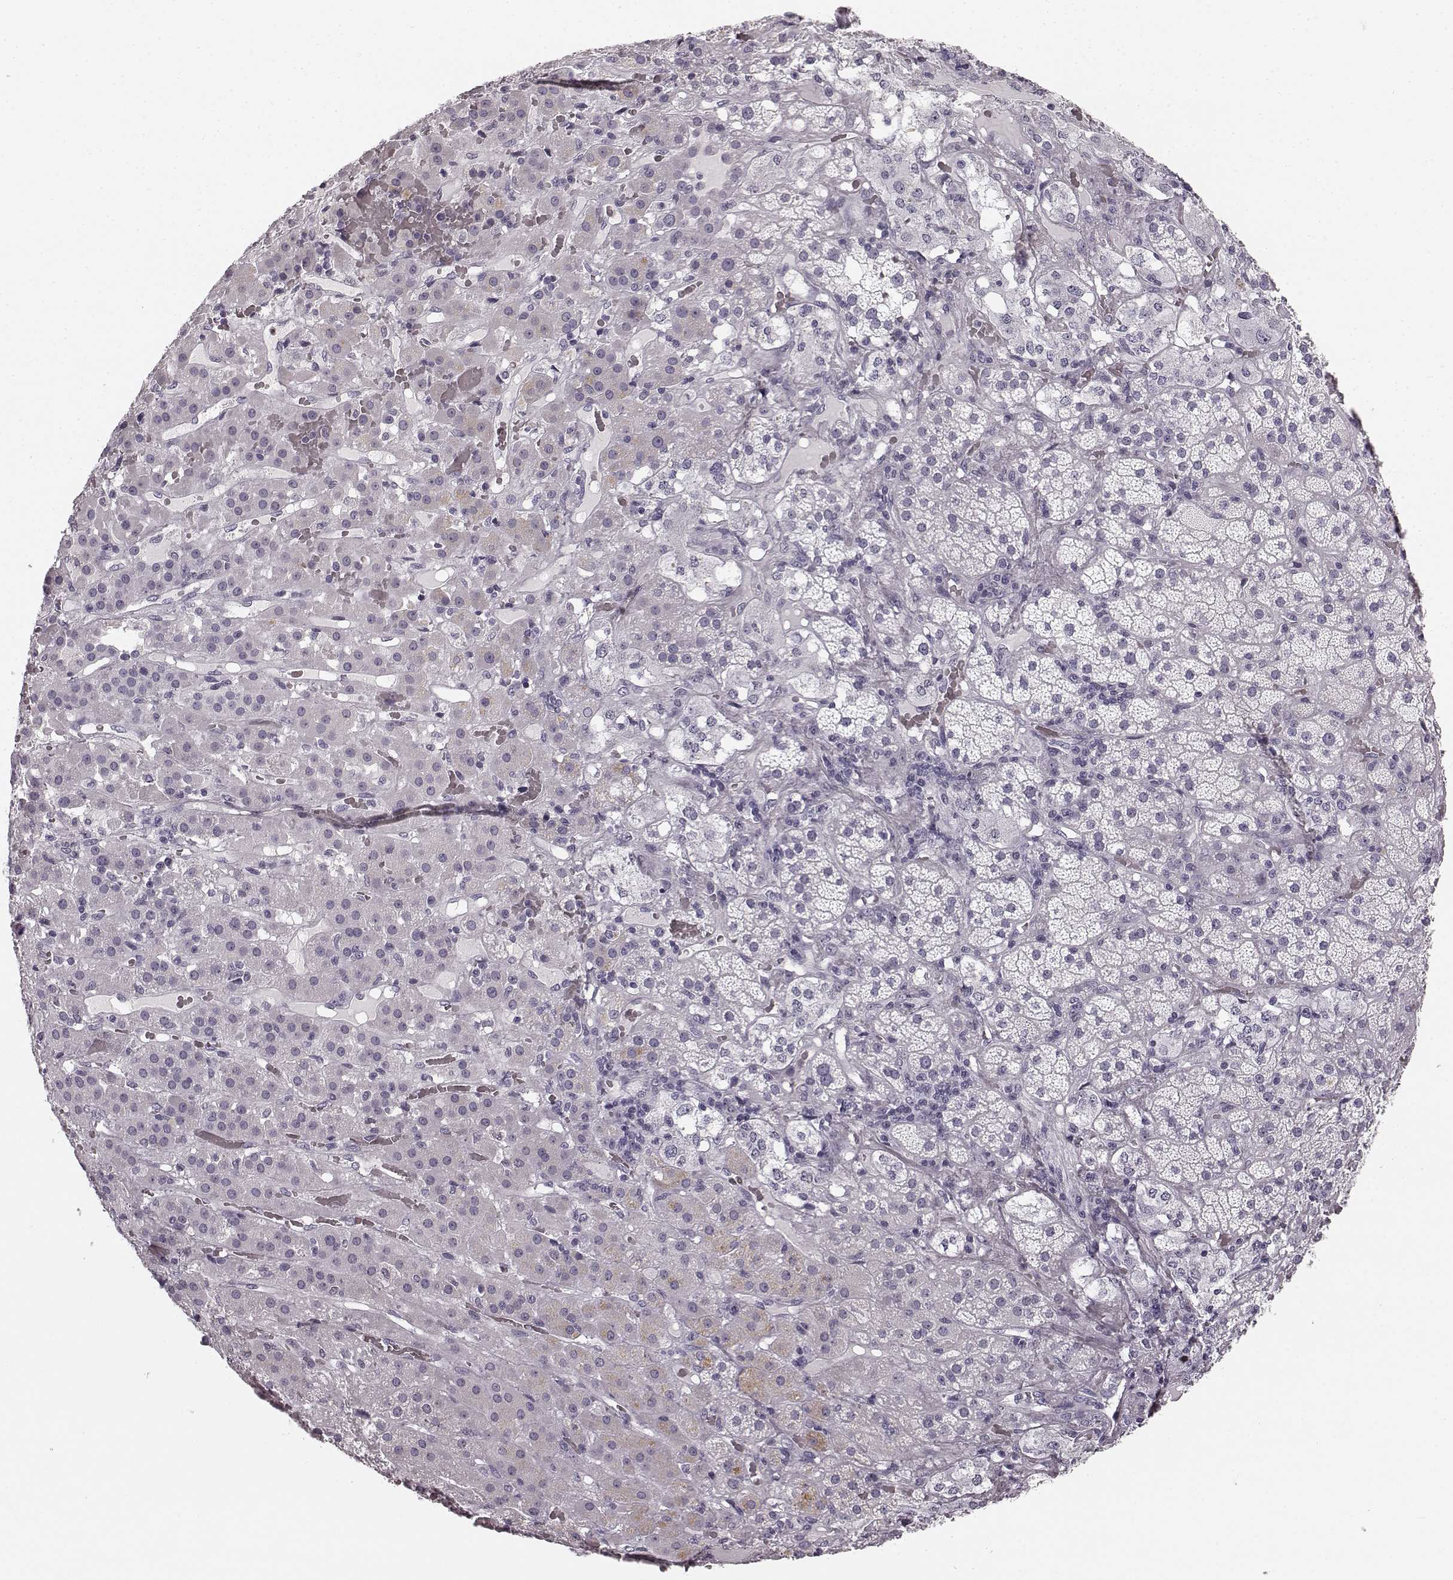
{"staining": {"intensity": "negative", "quantity": "none", "location": "none"}, "tissue": "adrenal gland", "cell_type": "Glandular cells", "image_type": "normal", "snomed": [{"axis": "morphology", "description": "Normal tissue, NOS"}, {"axis": "topography", "description": "Adrenal gland"}], "caption": "A high-resolution photomicrograph shows IHC staining of unremarkable adrenal gland, which shows no significant staining in glandular cells. Nuclei are stained in blue.", "gene": "TMPRSS15", "patient": {"sex": "male", "age": 57}}